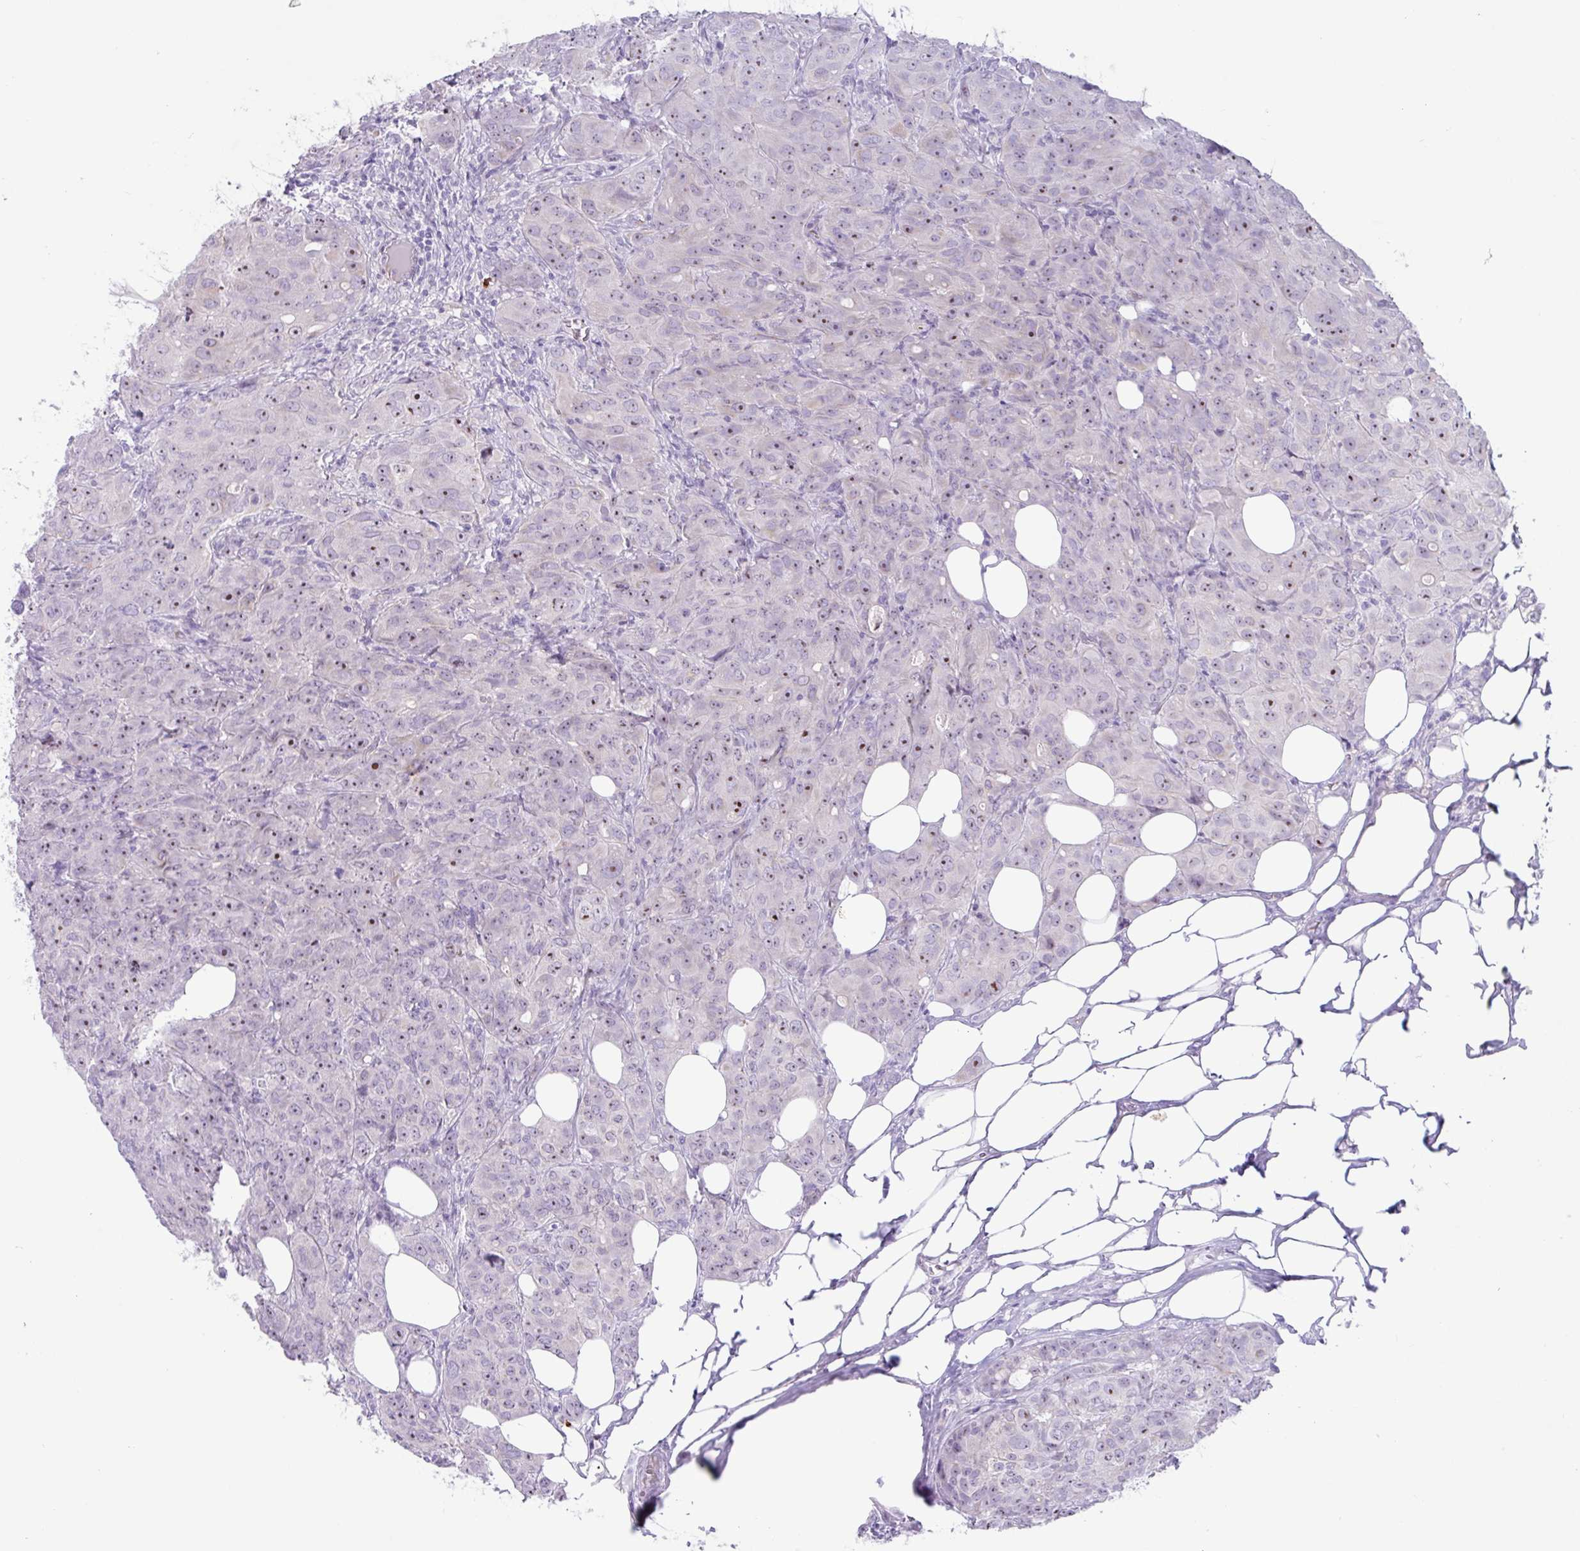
{"staining": {"intensity": "moderate", "quantity": "<25%", "location": "nuclear"}, "tissue": "breast cancer", "cell_type": "Tumor cells", "image_type": "cancer", "snomed": [{"axis": "morphology", "description": "Duct carcinoma"}, {"axis": "topography", "description": "Breast"}], "caption": "Moderate nuclear expression is appreciated in about <25% of tumor cells in breast cancer. Immunohistochemistry (ihc) stains the protein in brown and the nuclei are stained blue.", "gene": "MRM2", "patient": {"sex": "female", "age": 43}}